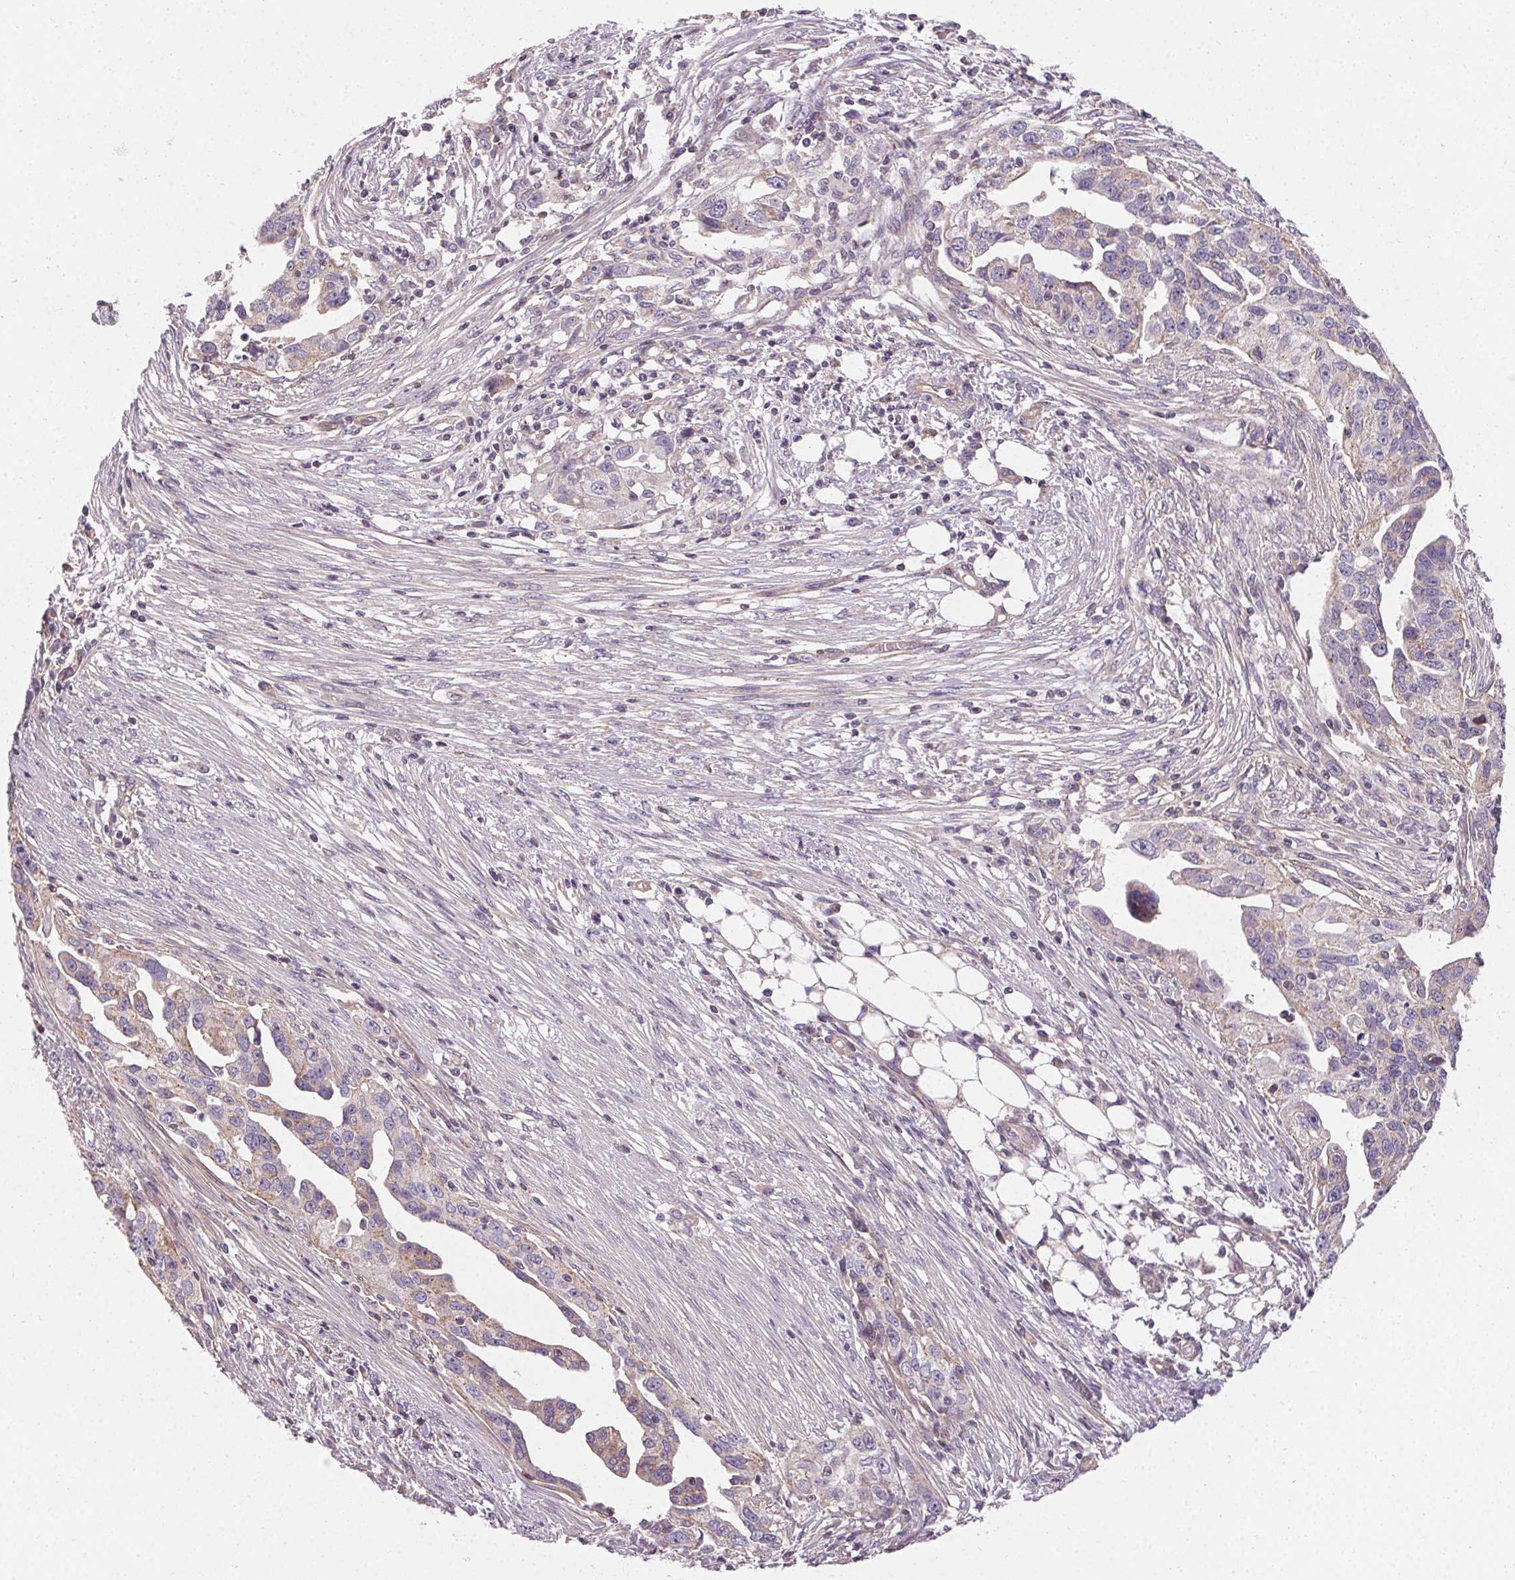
{"staining": {"intensity": "negative", "quantity": "none", "location": "none"}, "tissue": "ovarian cancer", "cell_type": "Tumor cells", "image_type": "cancer", "snomed": [{"axis": "morphology", "description": "Carcinoma, endometroid"}, {"axis": "morphology", "description": "Cystadenocarcinoma, serous, NOS"}, {"axis": "topography", "description": "Ovary"}], "caption": "Tumor cells are negative for brown protein staining in ovarian cancer.", "gene": "APLP1", "patient": {"sex": "female", "age": 45}}